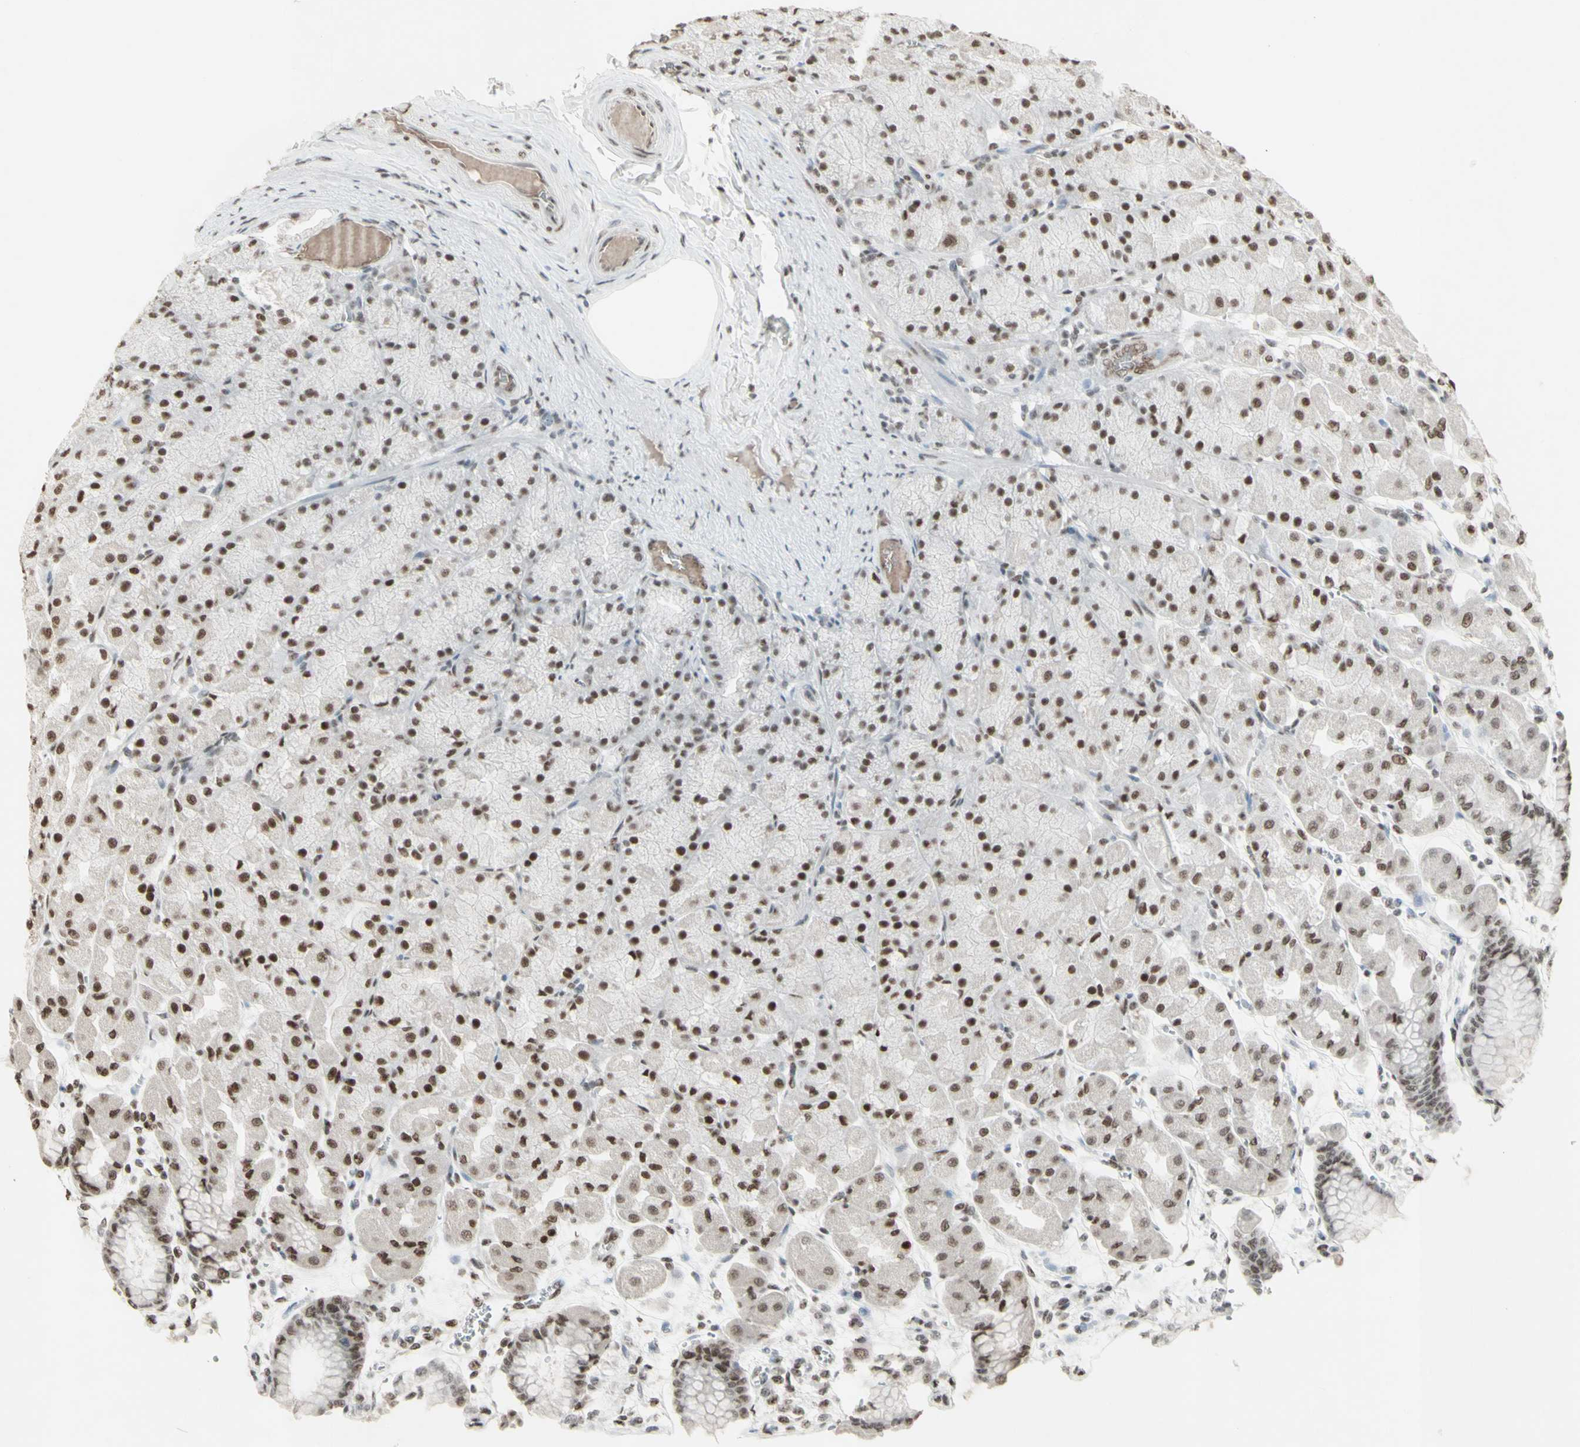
{"staining": {"intensity": "strong", "quantity": ">75%", "location": "nuclear"}, "tissue": "stomach", "cell_type": "Glandular cells", "image_type": "normal", "snomed": [{"axis": "morphology", "description": "Normal tissue, NOS"}, {"axis": "topography", "description": "Stomach, upper"}], "caption": "Immunohistochemistry of unremarkable stomach demonstrates high levels of strong nuclear staining in approximately >75% of glandular cells. (DAB IHC with brightfield microscopy, high magnification).", "gene": "TRIM28", "patient": {"sex": "female", "age": 56}}